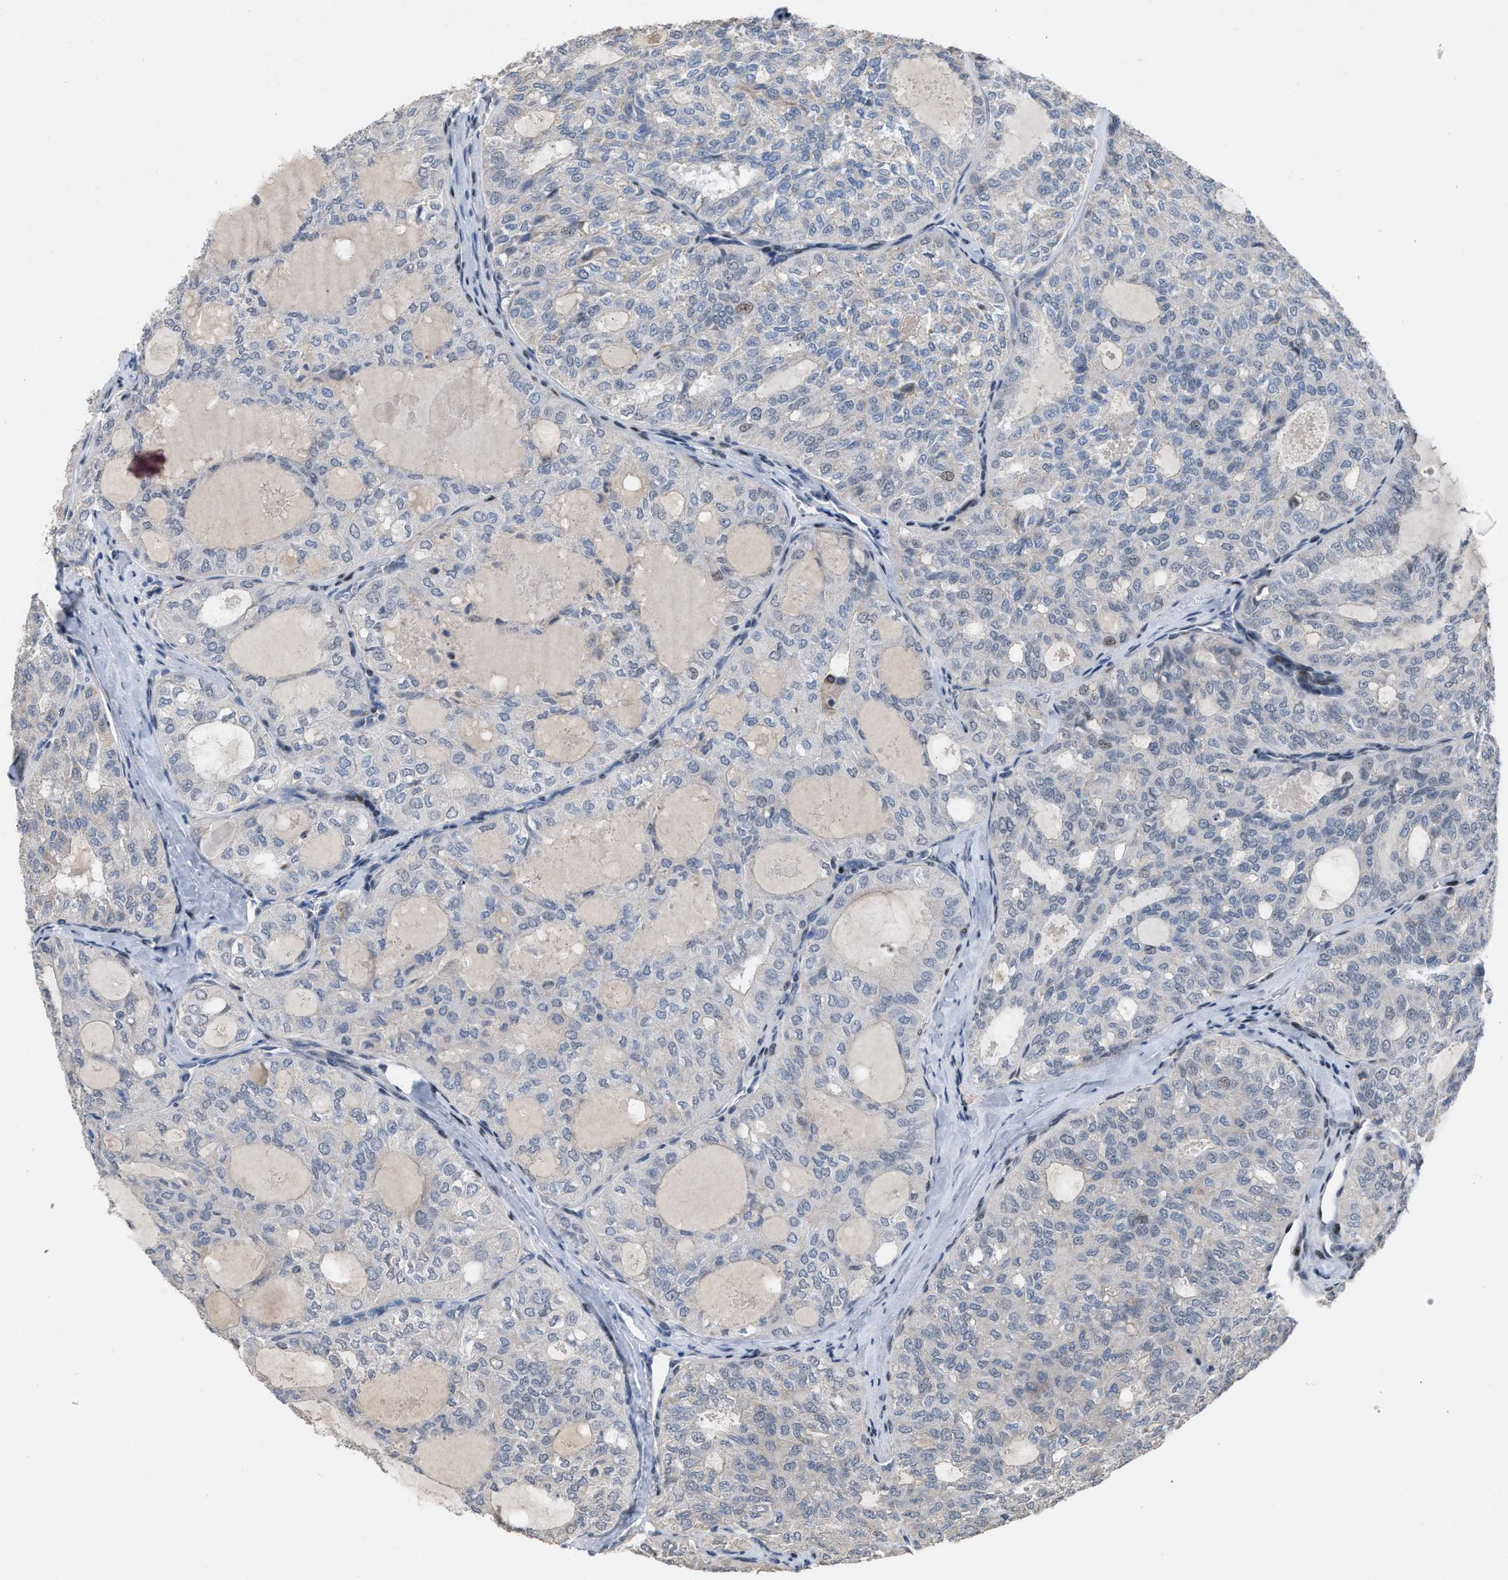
{"staining": {"intensity": "negative", "quantity": "none", "location": "none"}, "tissue": "thyroid cancer", "cell_type": "Tumor cells", "image_type": "cancer", "snomed": [{"axis": "morphology", "description": "Follicular adenoma carcinoma, NOS"}, {"axis": "topography", "description": "Thyroid gland"}], "caption": "Photomicrograph shows no significant protein staining in tumor cells of thyroid follicular adenoma carcinoma.", "gene": "SETDB1", "patient": {"sex": "male", "age": 75}}